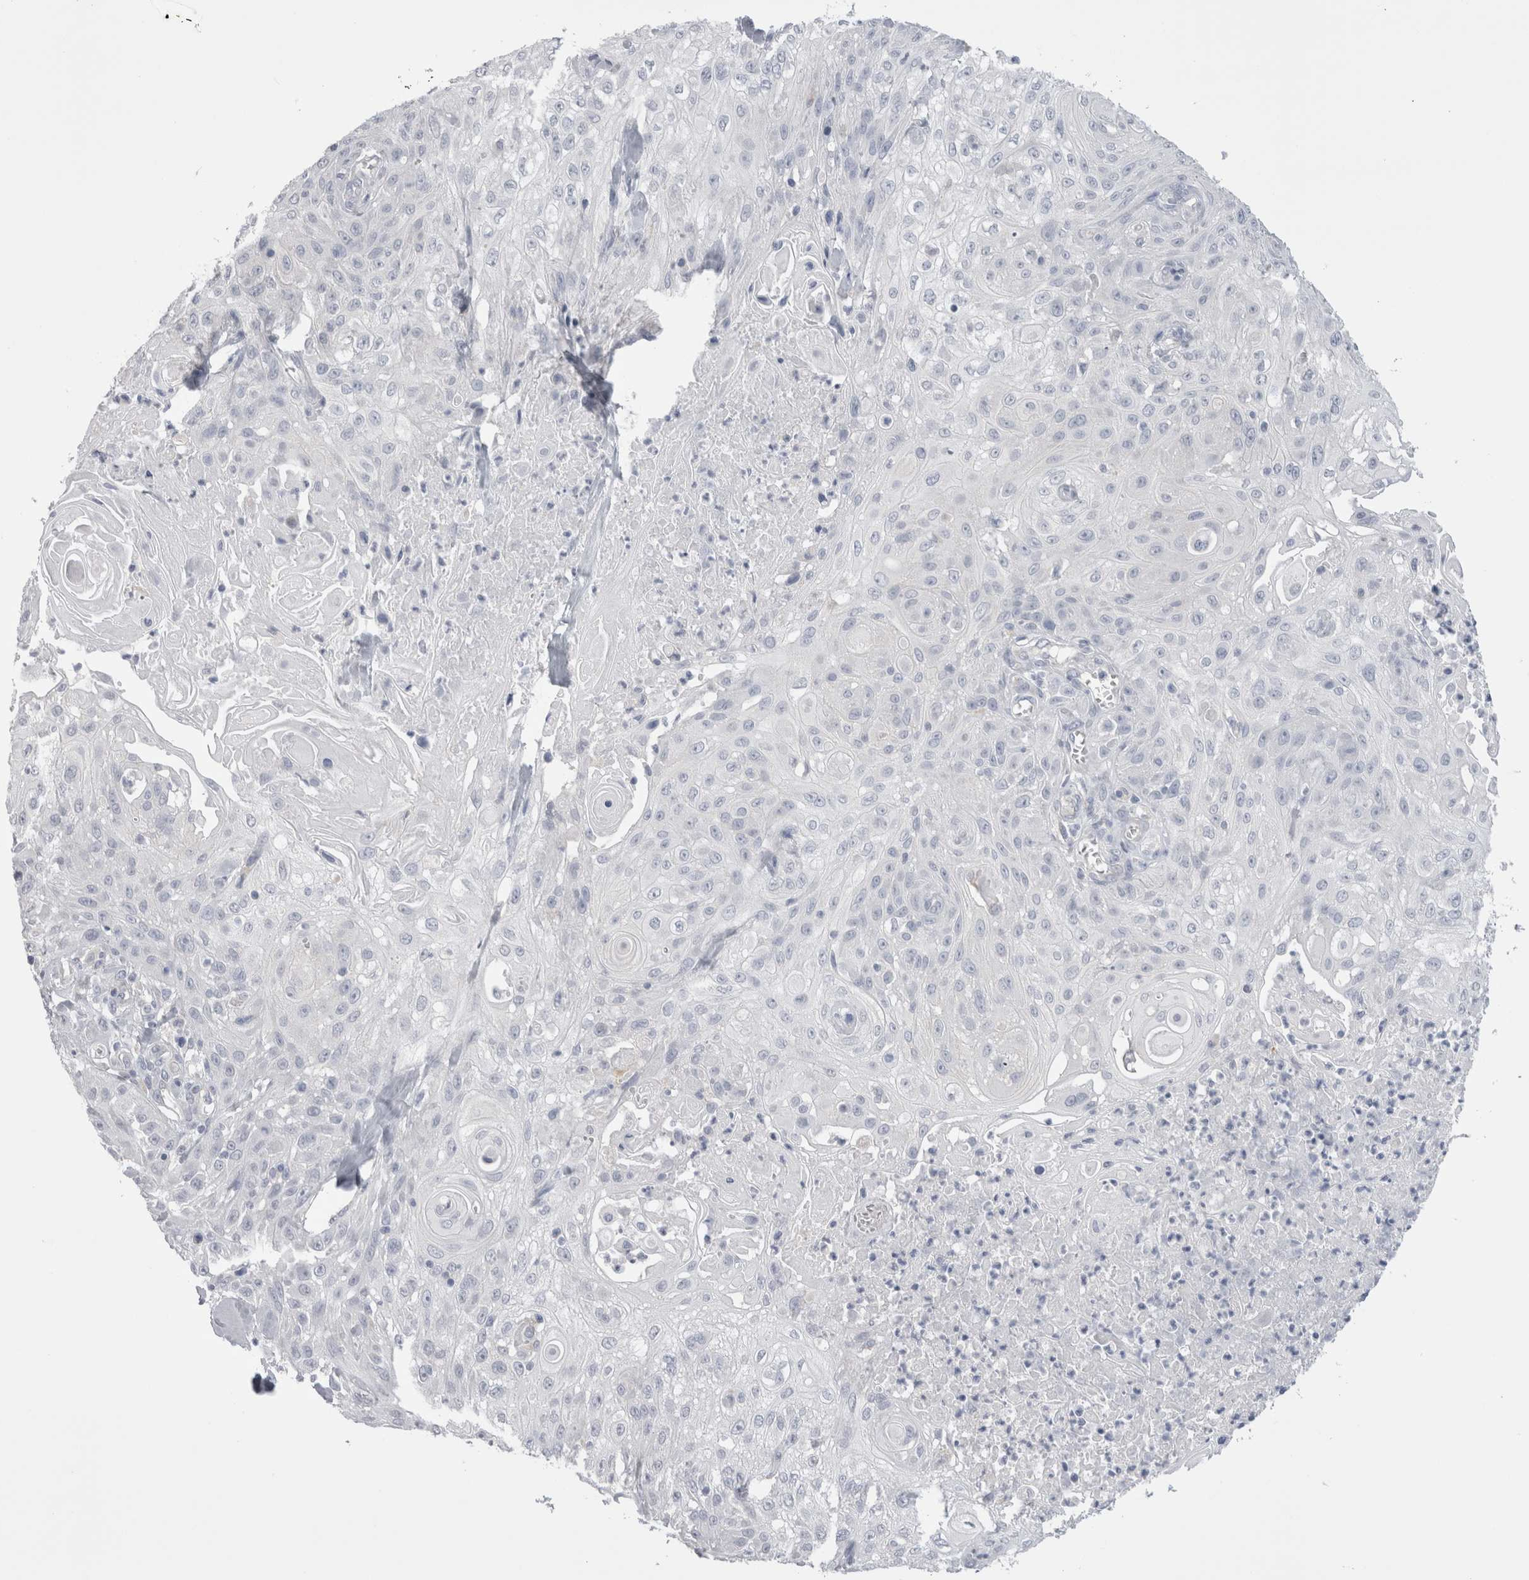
{"staining": {"intensity": "negative", "quantity": "none", "location": "none"}, "tissue": "skin cancer", "cell_type": "Tumor cells", "image_type": "cancer", "snomed": [{"axis": "morphology", "description": "Squamous cell carcinoma, NOS"}, {"axis": "topography", "description": "Skin"}], "caption": "Immunohistochemistry micrograph of squamous cell carcinoma (skin) stained for a protein (brown), which exhibits no expression in tumor cells.", "gene": "EPDR1", "patient": {"sex": "male", "age": 75}}